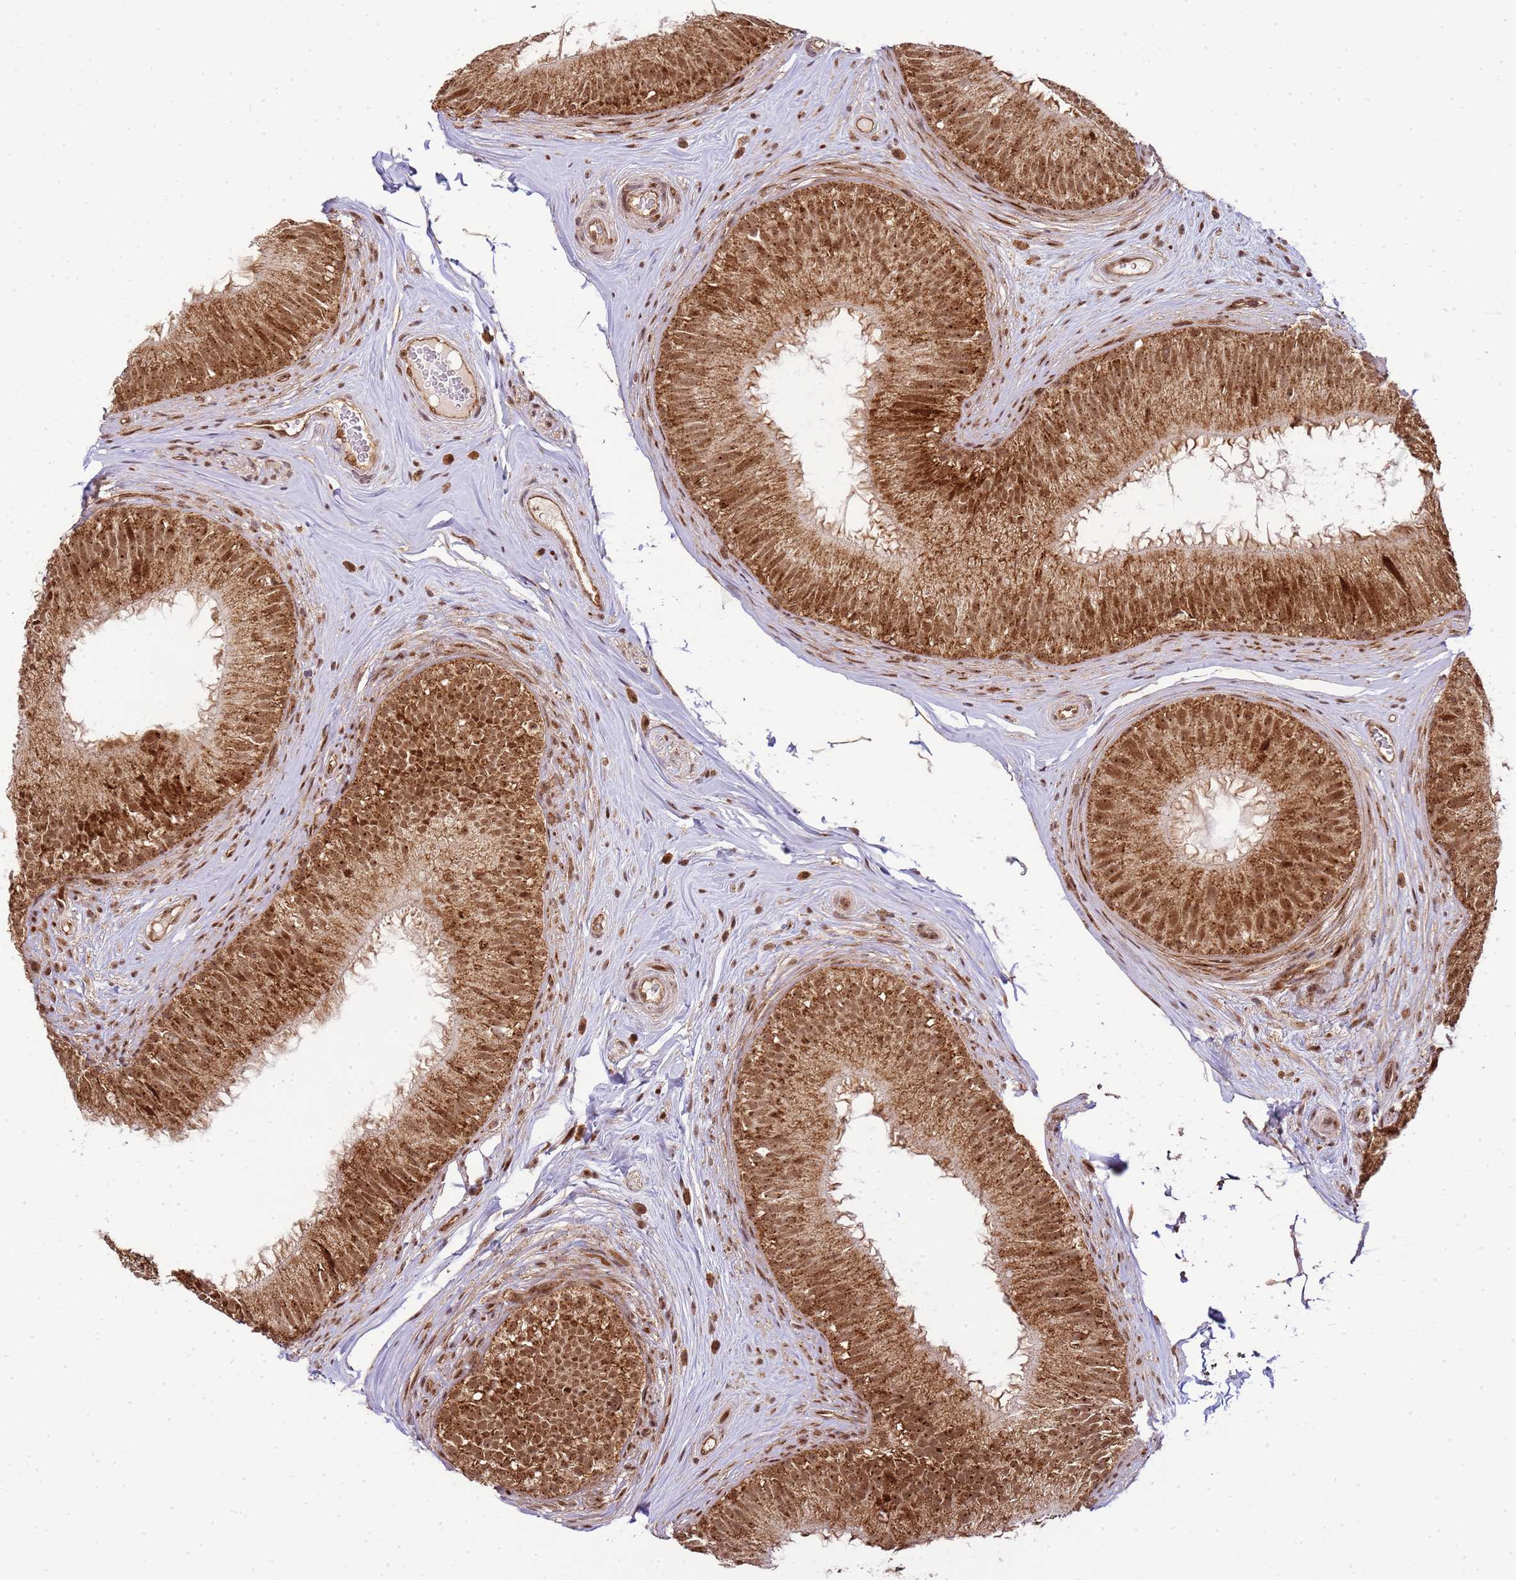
{"staining": {"intensity": "strong", "quantity": ">75%", "location": "cytoplasmic/membranous,nuclear"}, "tissue": "epididymis", "cell_type": "Glandular cells", "image_type": "normal", "snomed": [{"axis": "morphology", "description": "Normal tissue, NOS"}, {"axis": "topography", "description": "Epididymis"}], "caption": "Immunohistochemical staining of unremarkable human epididymis displays strong cytoplasmic/membranous,nuclear protein positivity in about >75% of glandular cells.", "gene": "PEX14", "patient": {"sex": "male", "age": 34}}